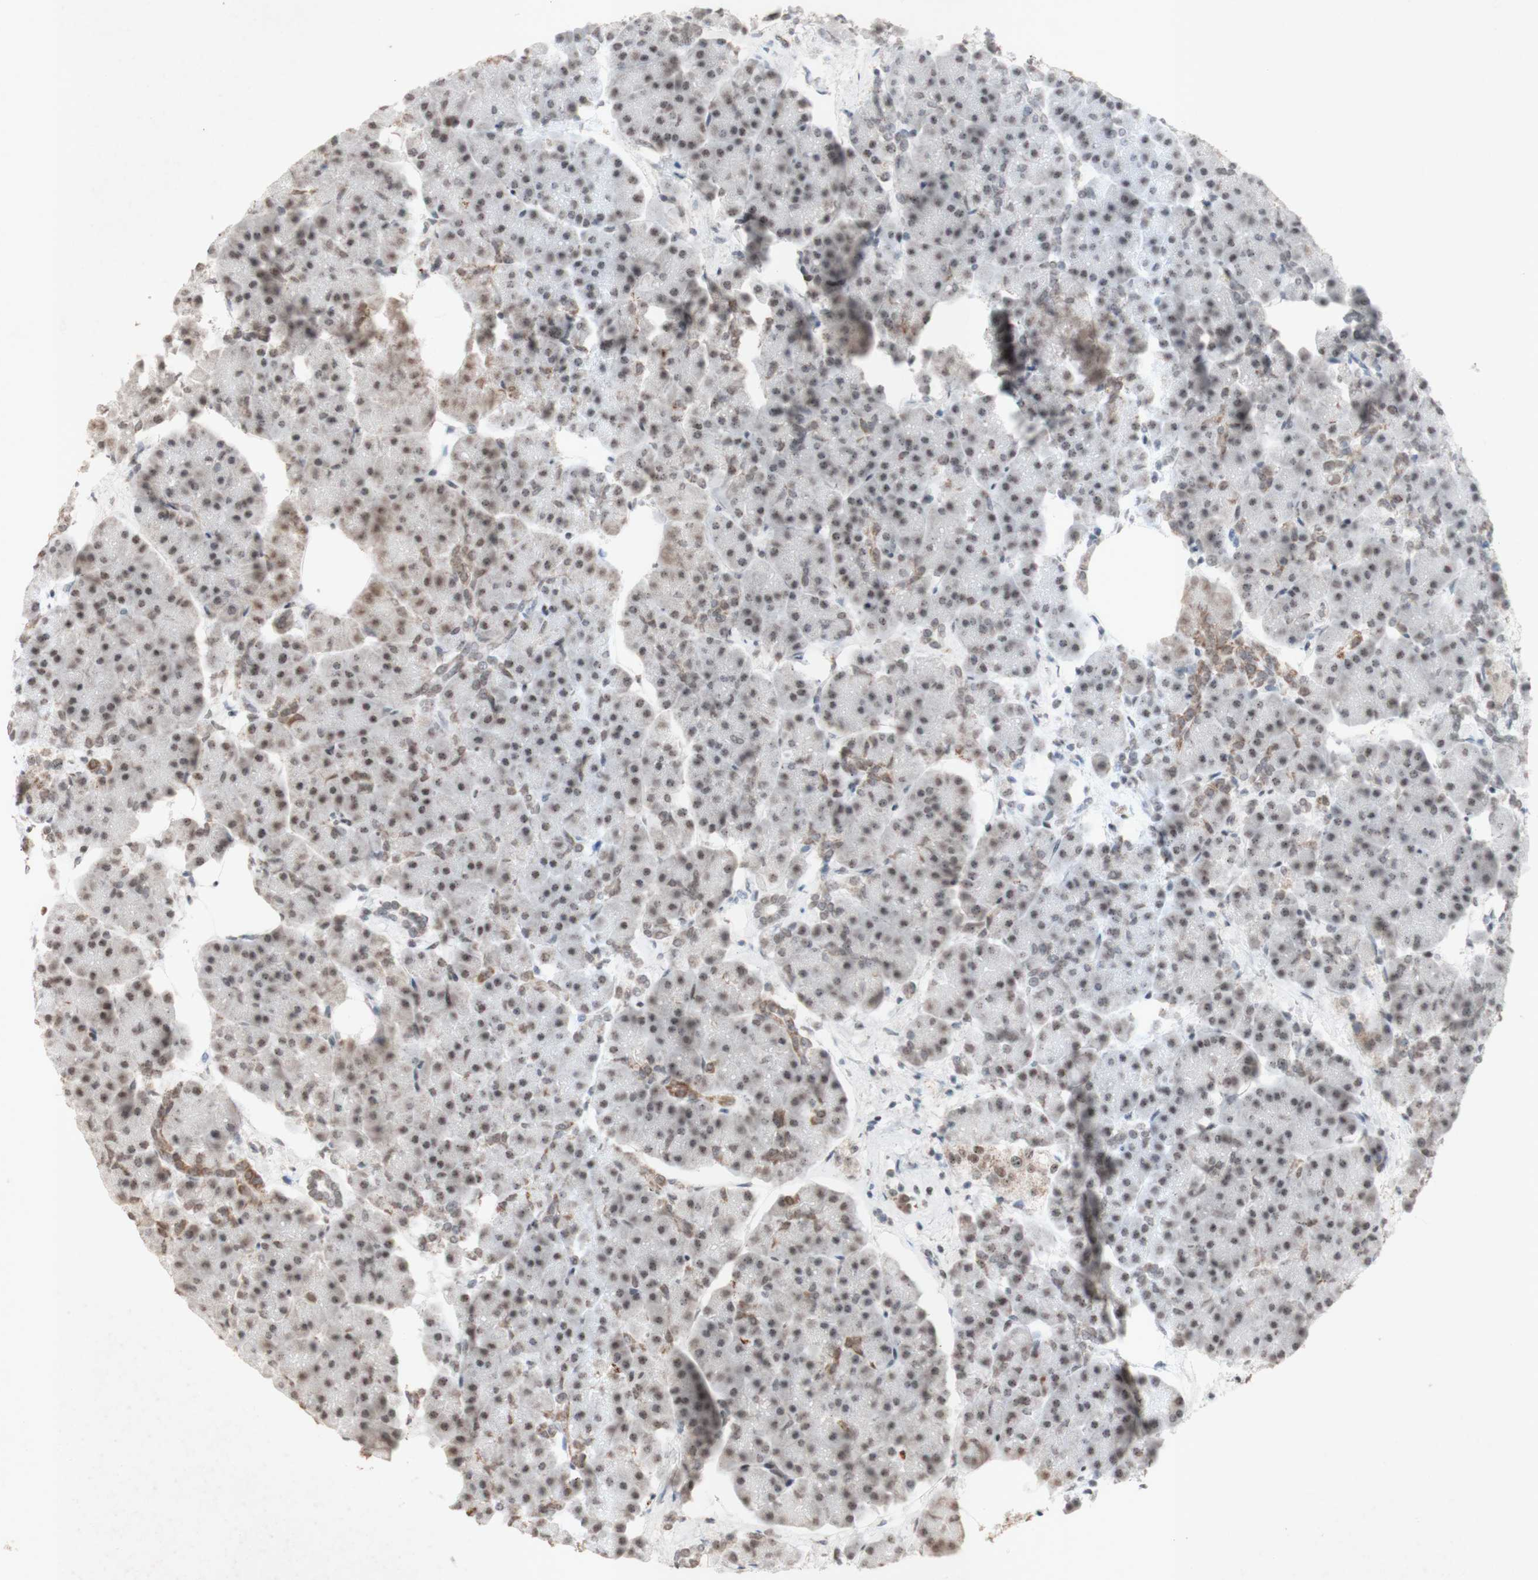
{"staining": {"intensity": "moderate", "quantity": "<25%", "location": "cytoplasmic/membranous"}, "tissue": "pancreas", "cell_type": "Exocrine glandular cells", "image_type": "normal", "snomed": [{"axis": "morphology", "description": "Normal tissue, NOS"}, {"axis": "topography", "description": "Pancreas"}], "caption": "Immunohistochemical staining of normal pancreas reveals <25% levels of moderate cytoplasmic/membranous protein expression in approximately <25% of exocrine glandular cells.", "gene": "CENPB", "patient": {"sex": "female", "age": 70}}